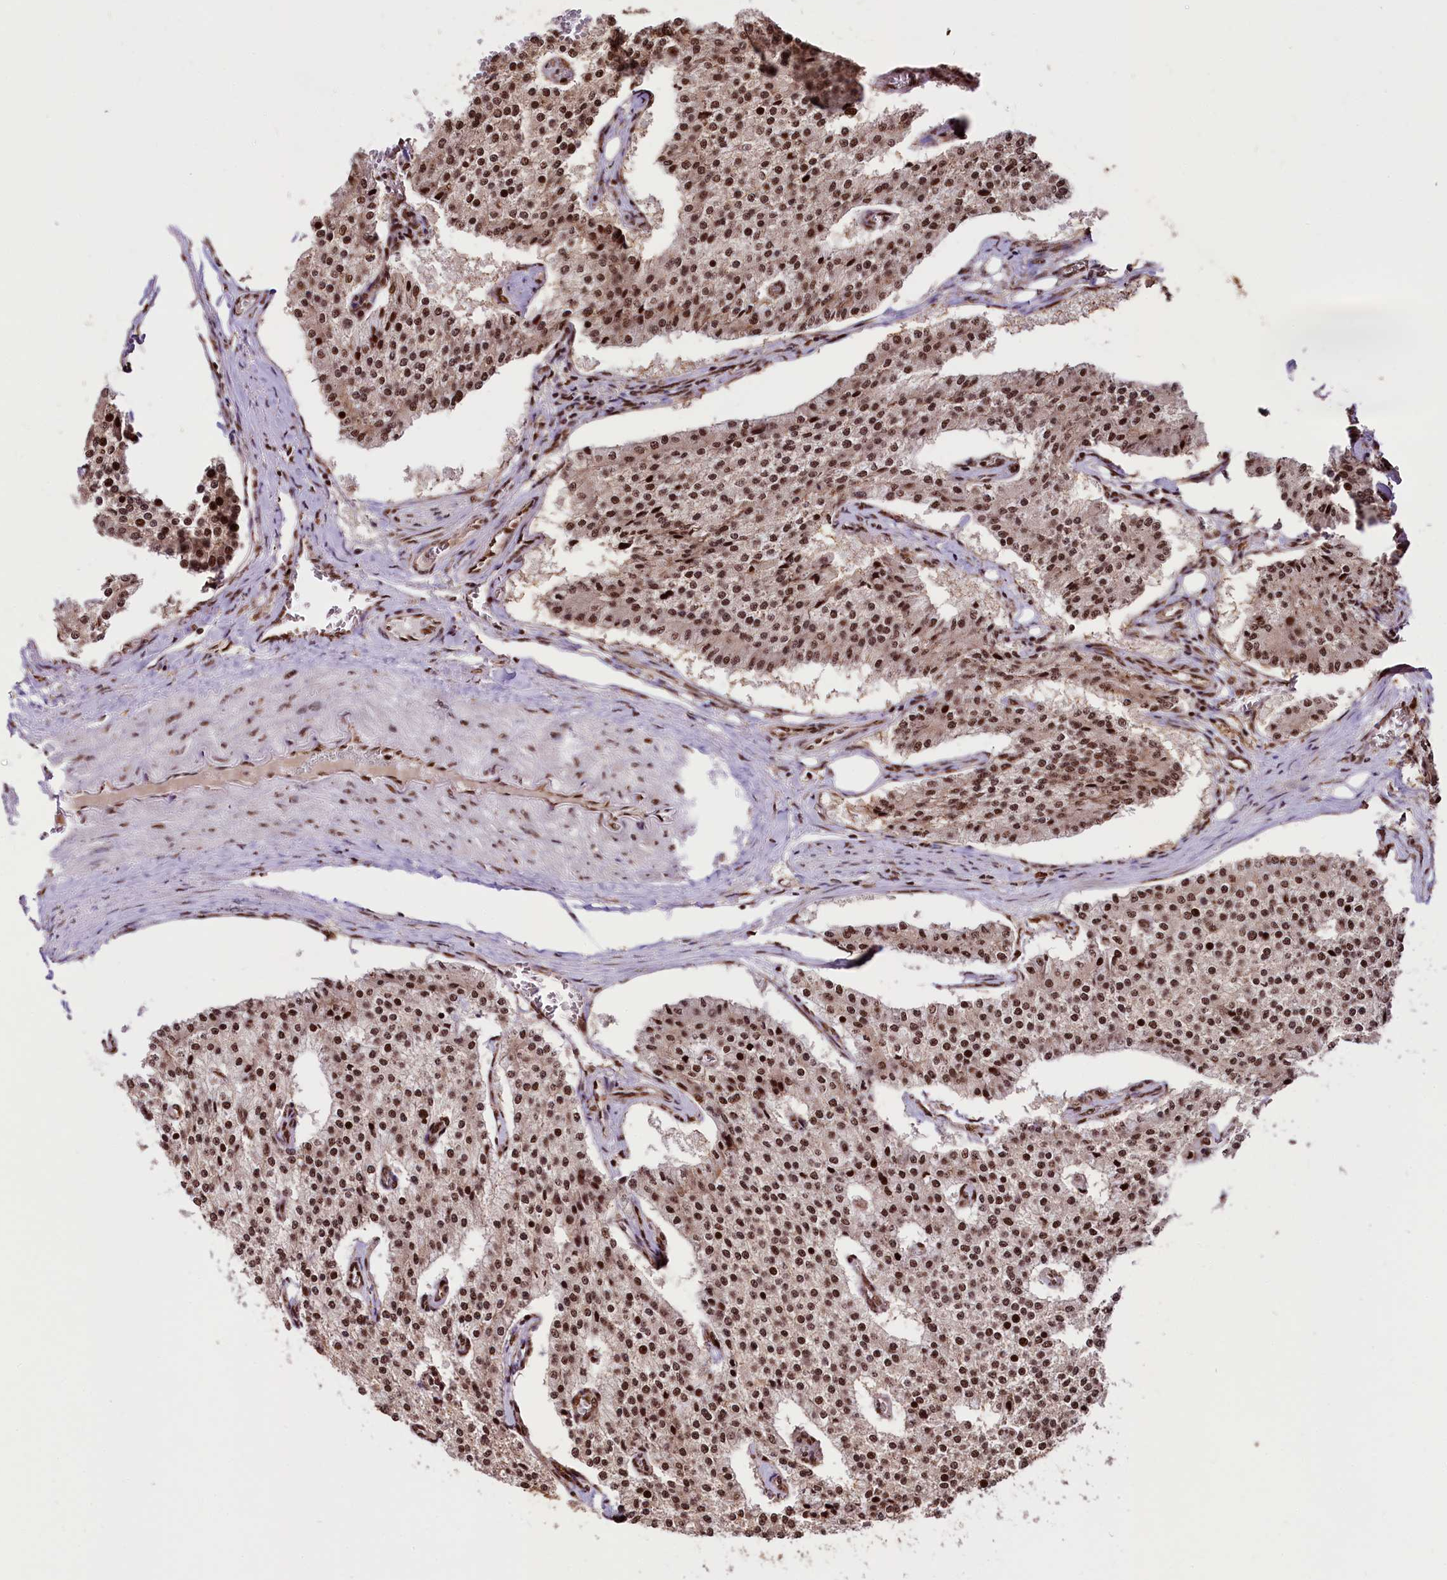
{"staining": {"intensity": "strong", "quantity": ">75%", "location": "nuclear"}, "tissue": "carcinoid", "cell_type": "Tumor cells", "image_type": "cancer", "snomed": [{"axis": "morphology", "description": "Carcinoid, malignant, NOS"}, {"axis": "topography", "description": "Colon"}], "caption": "Carcinoid was stained to show a protein in brown. There is high levels of strong nuclear positivity in about >75% of tumor cells.", "gene": "PDS5B", "patient": {"sex": "female", "age": 52}}